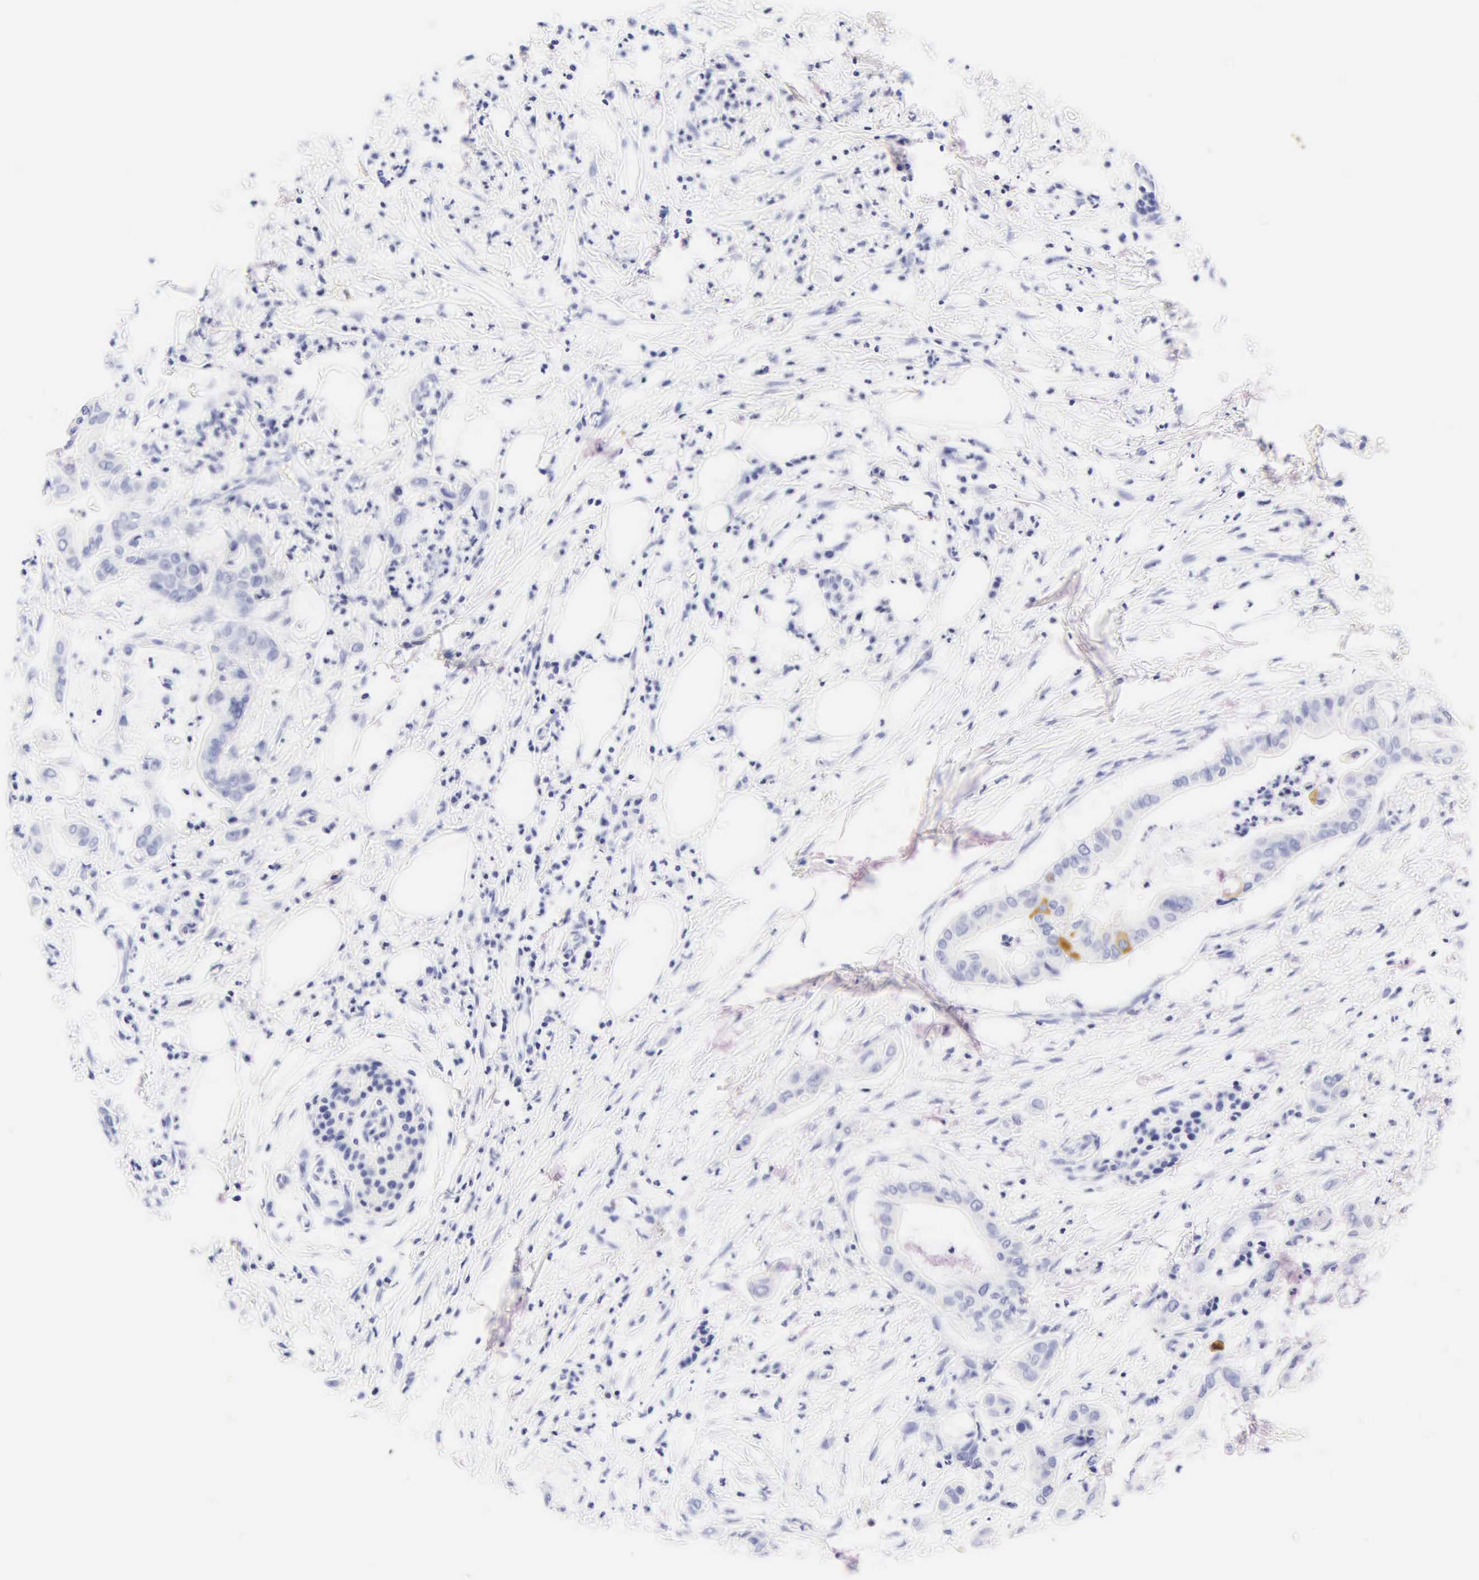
{"staining": {"intensity": "moderate", "quantity": "<25%", "location": "cytoplasmic/membranous"}, "tissue": "pancreatic cancer", "cell_type": "Tumor cells", "image_type": "cancer", "snomed": [{"axis": "morphology", "description": "Adenocarcinoma, NOS"}, {"axis": "topography", "description": "Pancreas"}], "caption": "Immunohistochemistry histopathology image of pancreatic adenocarcinoma stained for a protein (brown), which reveals low levels of moderate cytoplasmic/membranous positivity in approximately <25% of tumor cells.", "gene": "KRT20", "patient": {"sex": "male", "age": 58}}